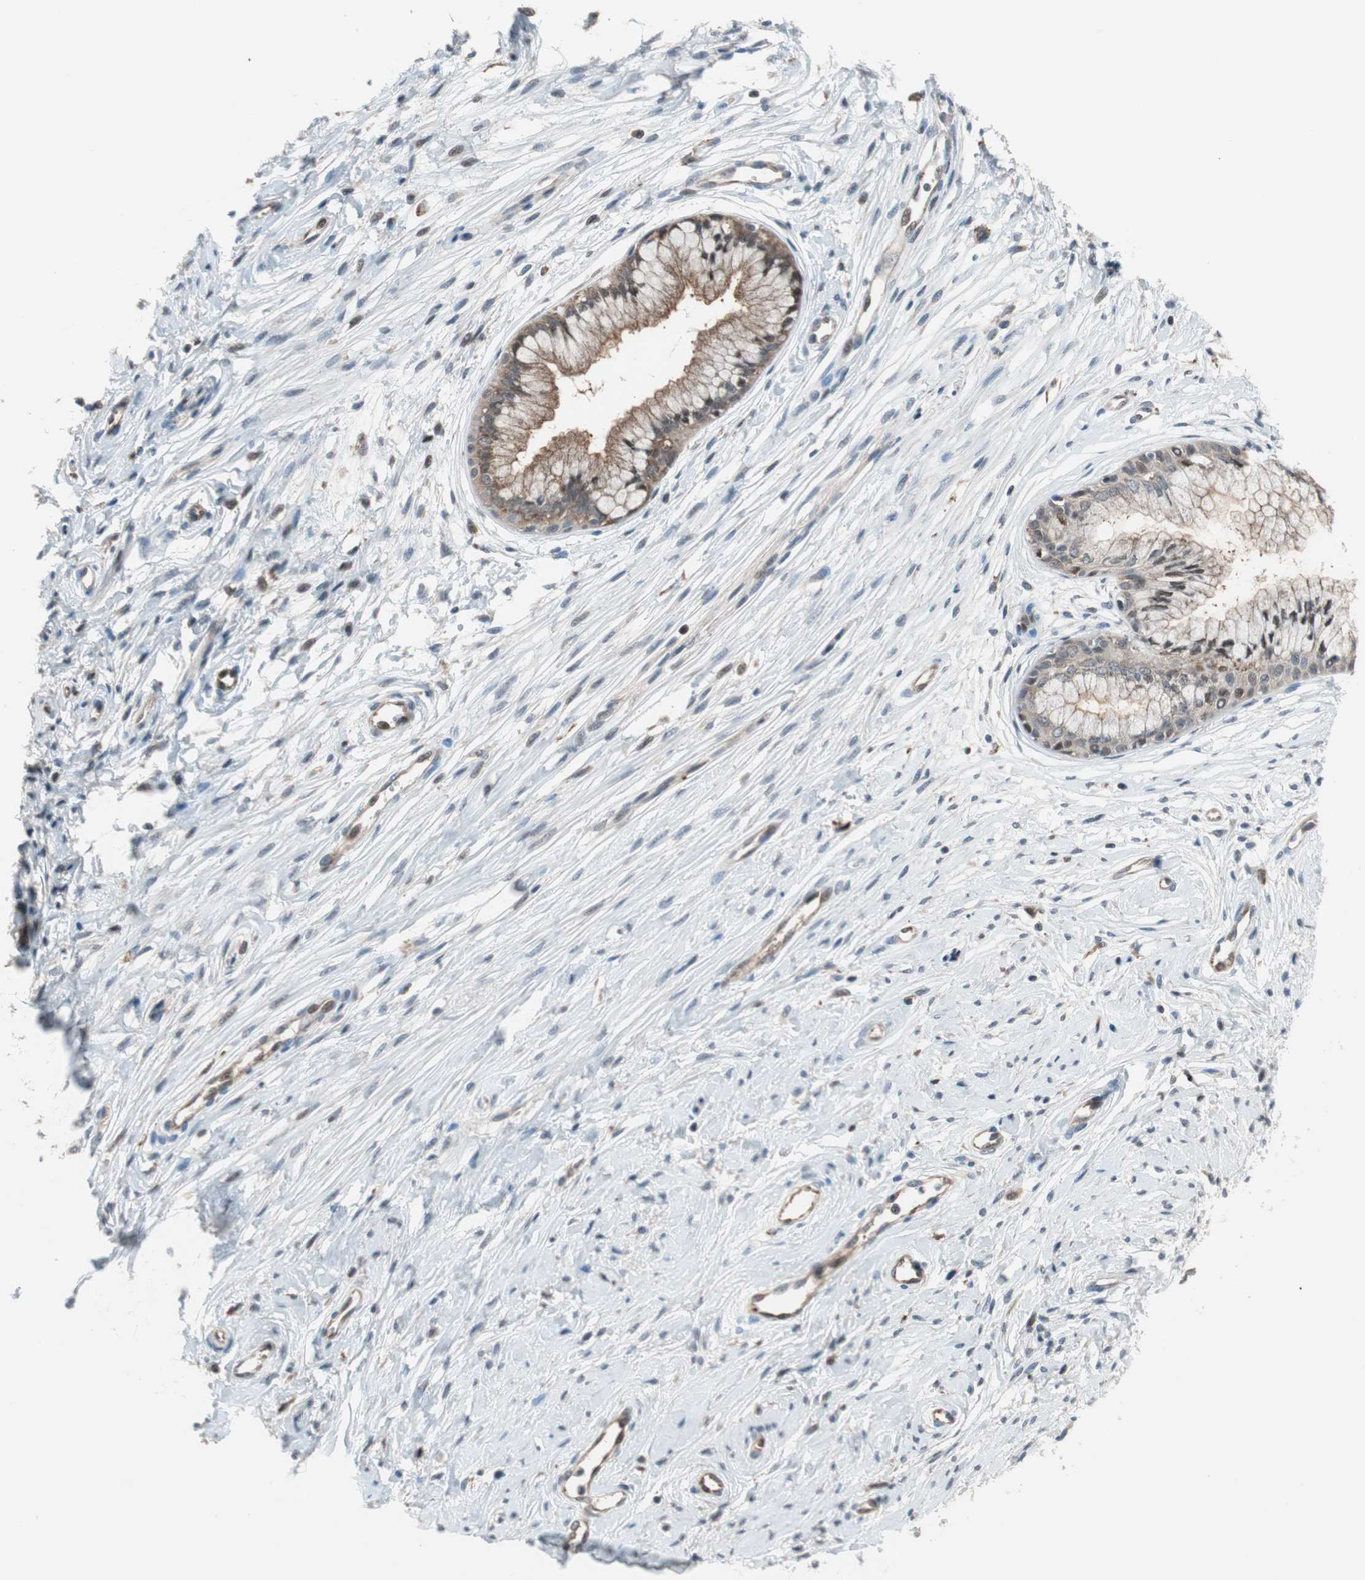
{"staining": {"intensity": "moderate", "quantity": ">75%", "location": "cytoplasmic/membranous"}, "tissue": "cervix", "cell_type": "Glandular cells", "image_type": "normal", "snomed": [{"axis": "morphology", "description": "Normal tissue, NOS"}, {"axis": "topography", "description": "Cervix"}], "caption": "Moderate cytoplasmic/membranous positivity for a protein is seen in about >75% of glandular cells of normal cervix using immunohistochemistry.", "gene": "P3R3URF", "patient": {"sex": "female", "age": 39}}